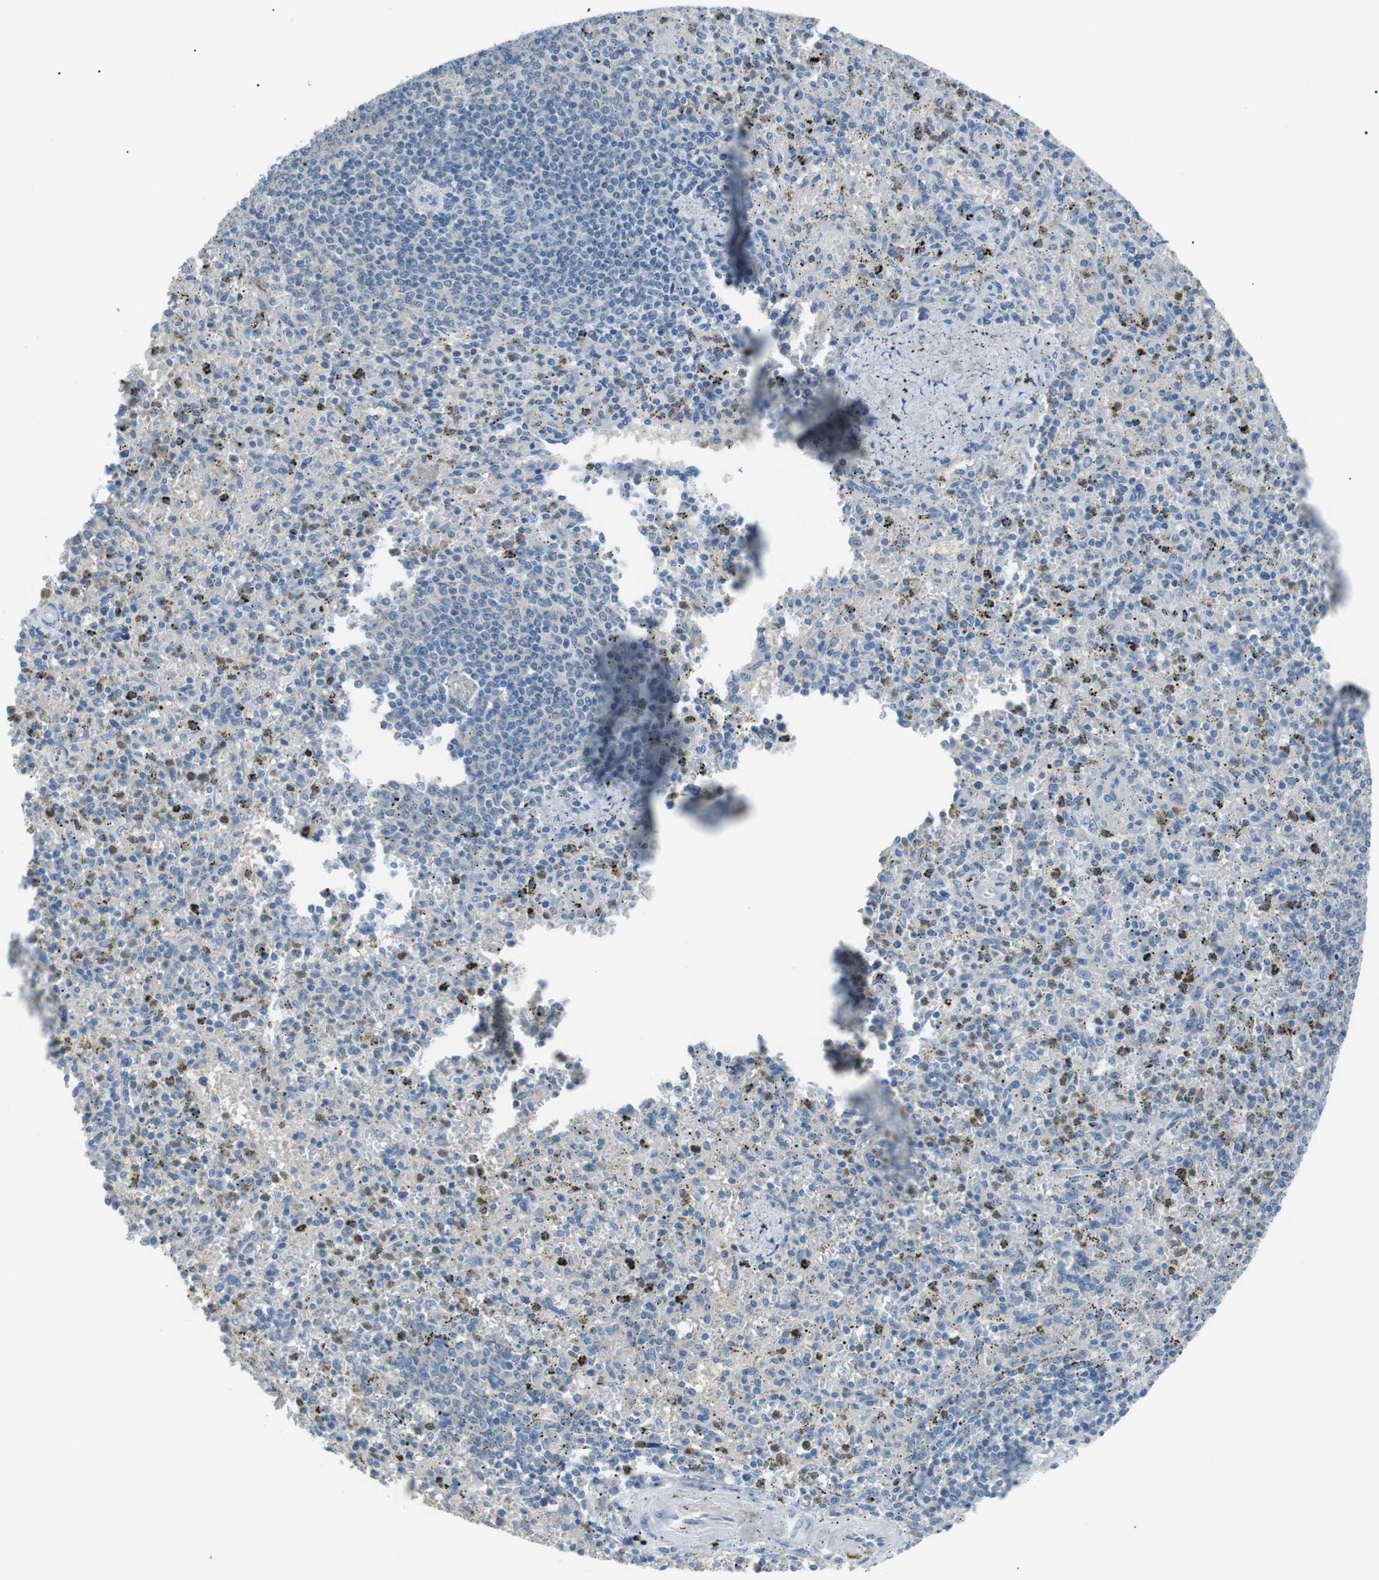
{"staining": {"intensity": "negative", "quantity": "none", "location": "none"}, "tissue": "spleen", "cell_type": "Cells in red pulp", "image_type": "normal", "snomed": [{"axis": "morphology", "description": "Normal tissue, NOS"}, {"axis": "topography", "description": "Spleen"}], "caption": "An immunohistochemistry (IHC) photomicrograph of unremarkable spleen is shown. There is no staining in cells in red pulp of spleen. Brightfield microscopy of IHC stained with DAB (3,3'-diaminobenzidine) (brown) and hematoxylin (blue), captured at high magnification.", "gene": "CDH26", "patient": {"sex": "male", "age": 72}}